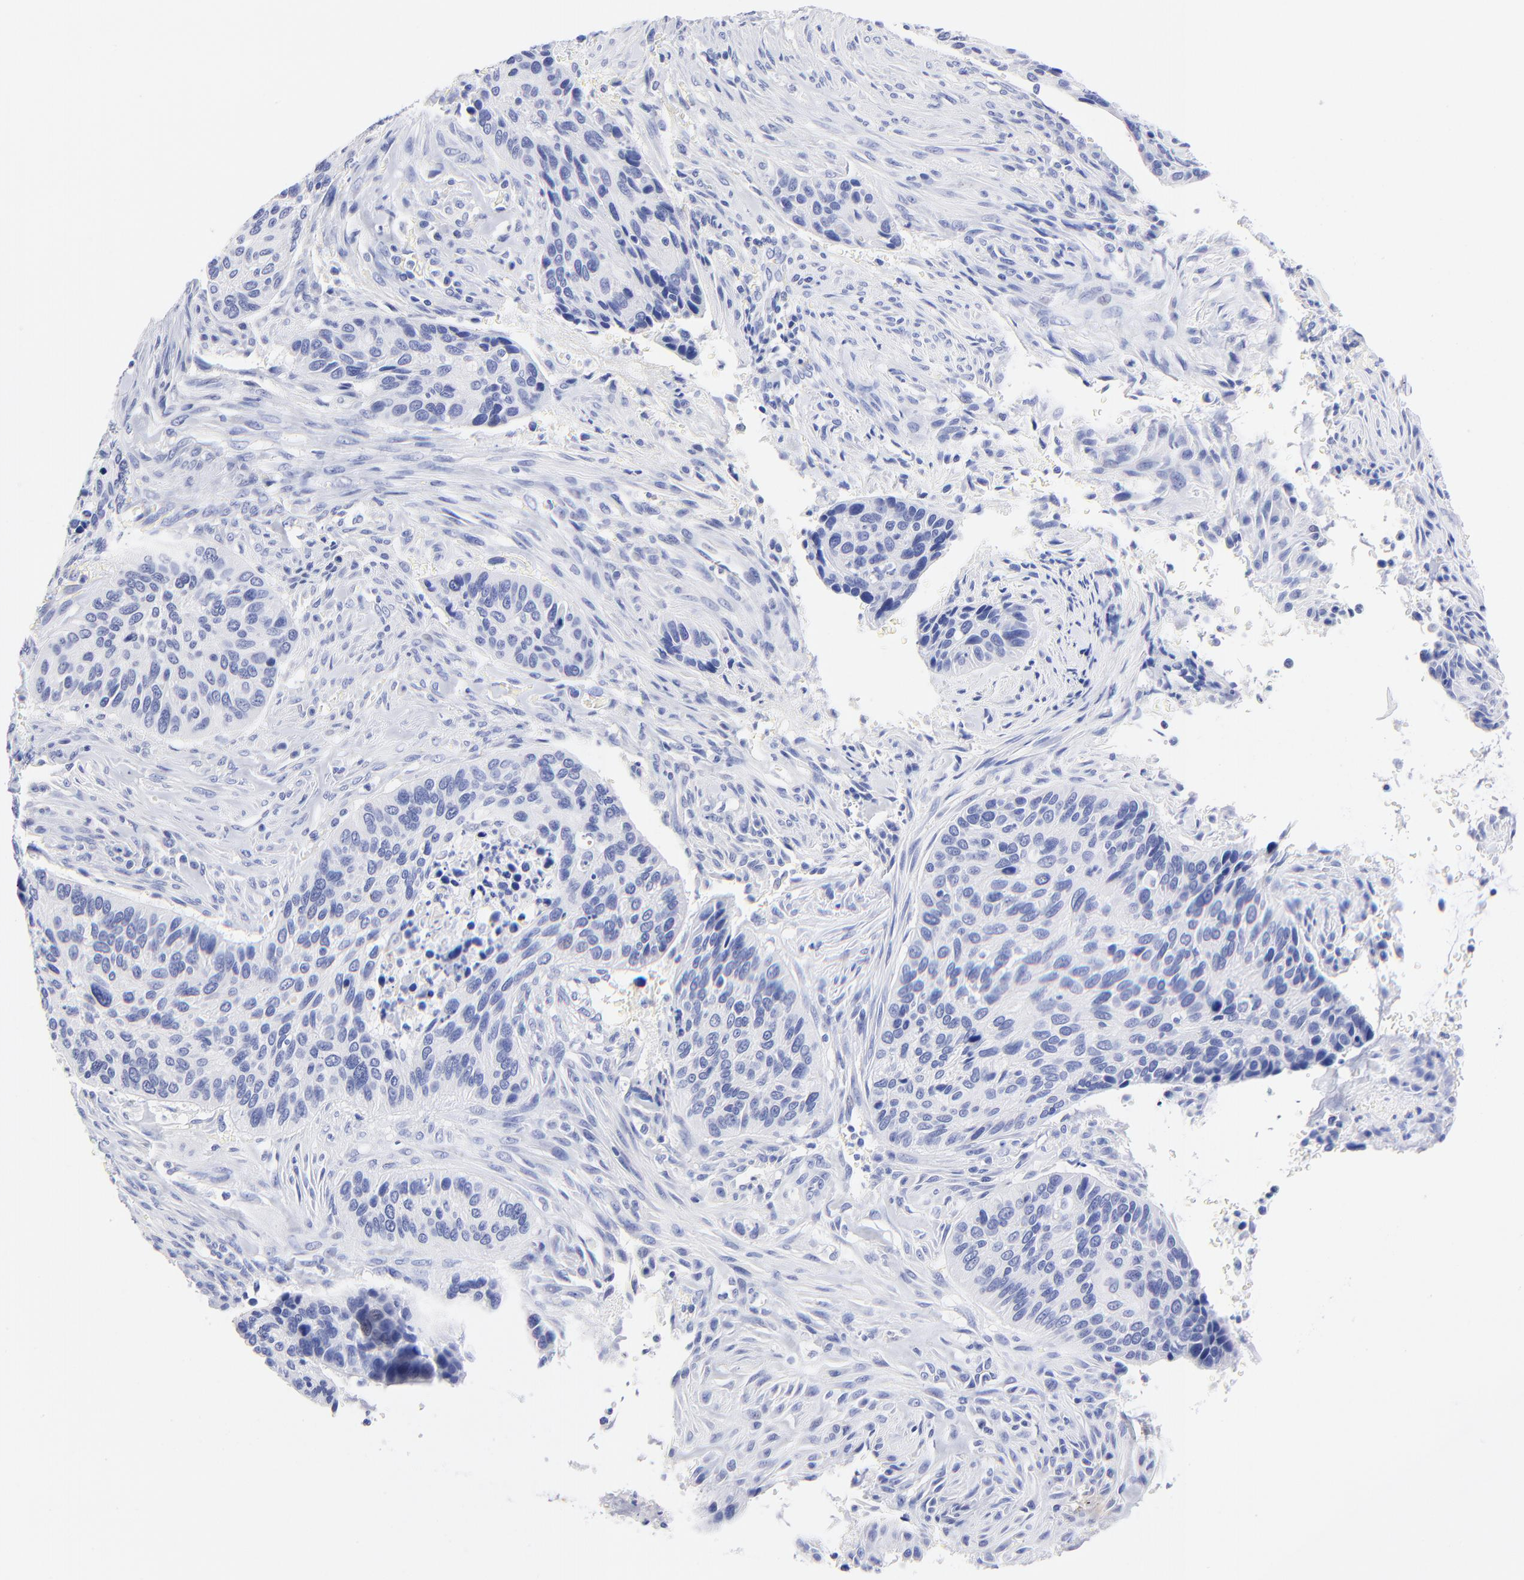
{"staining": {"intensity": "negative", "quantity": "none", "location": "none"}, "tissue": "cervical cancer", "cell_type": "Tumor cells", "image_type": "cancer", "snomed": [{"axis": "morphology", "description": "Adenocarcinoma, NOS"}, {"axis": "topography", "description": "Cervix"}], "caption": "A photomicrograph of human cervical adenocarcinoma is negative for staining in tumor cells. (Stains: DAB (3,3'-diaminobenzidine) IHC with hematoxylin counter stain, Microscopy: brightfield microscopy at high magnification).", "gene": "RAB3A", "patient": {"sex": "female", "age": 29}}